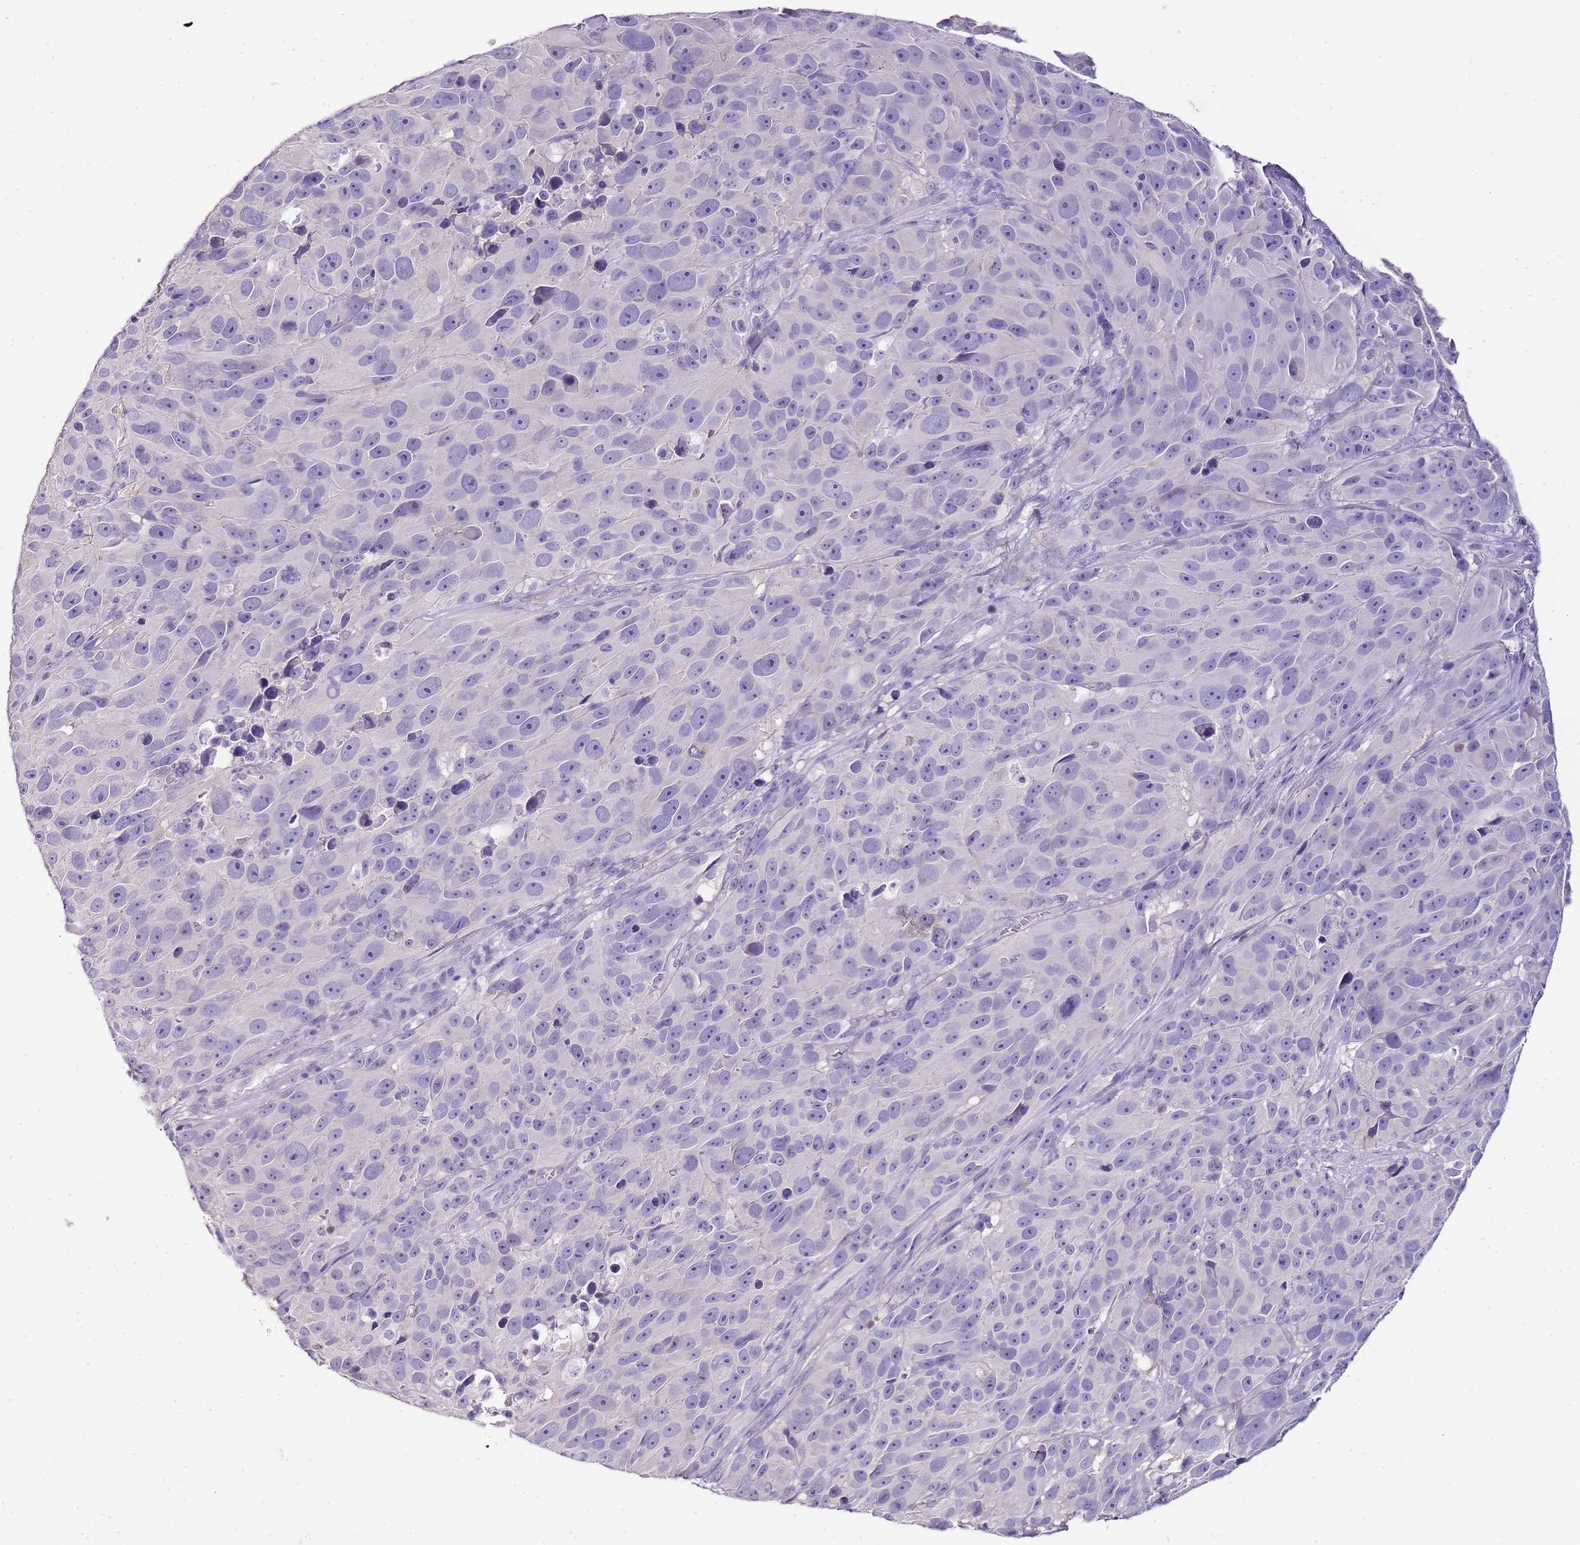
{"staining": {"intensity": "negative", "quantity": "none", "location": "none"}, "tissue": "melanoma", "cell_type": "Tumor cells", "image_type": "cancer", "snomed": [{"axis": "morphology", "description": "Malignant melanoma, NOS"}, {"axis": "topography", "description": "Skin"}], "caption": "An immunohistochemistry image of melanoma is shown. There is no staining in tumor cells of melanoma.", "gene": "ZBP1", "patient": {"sex": "male", "age": 84}}